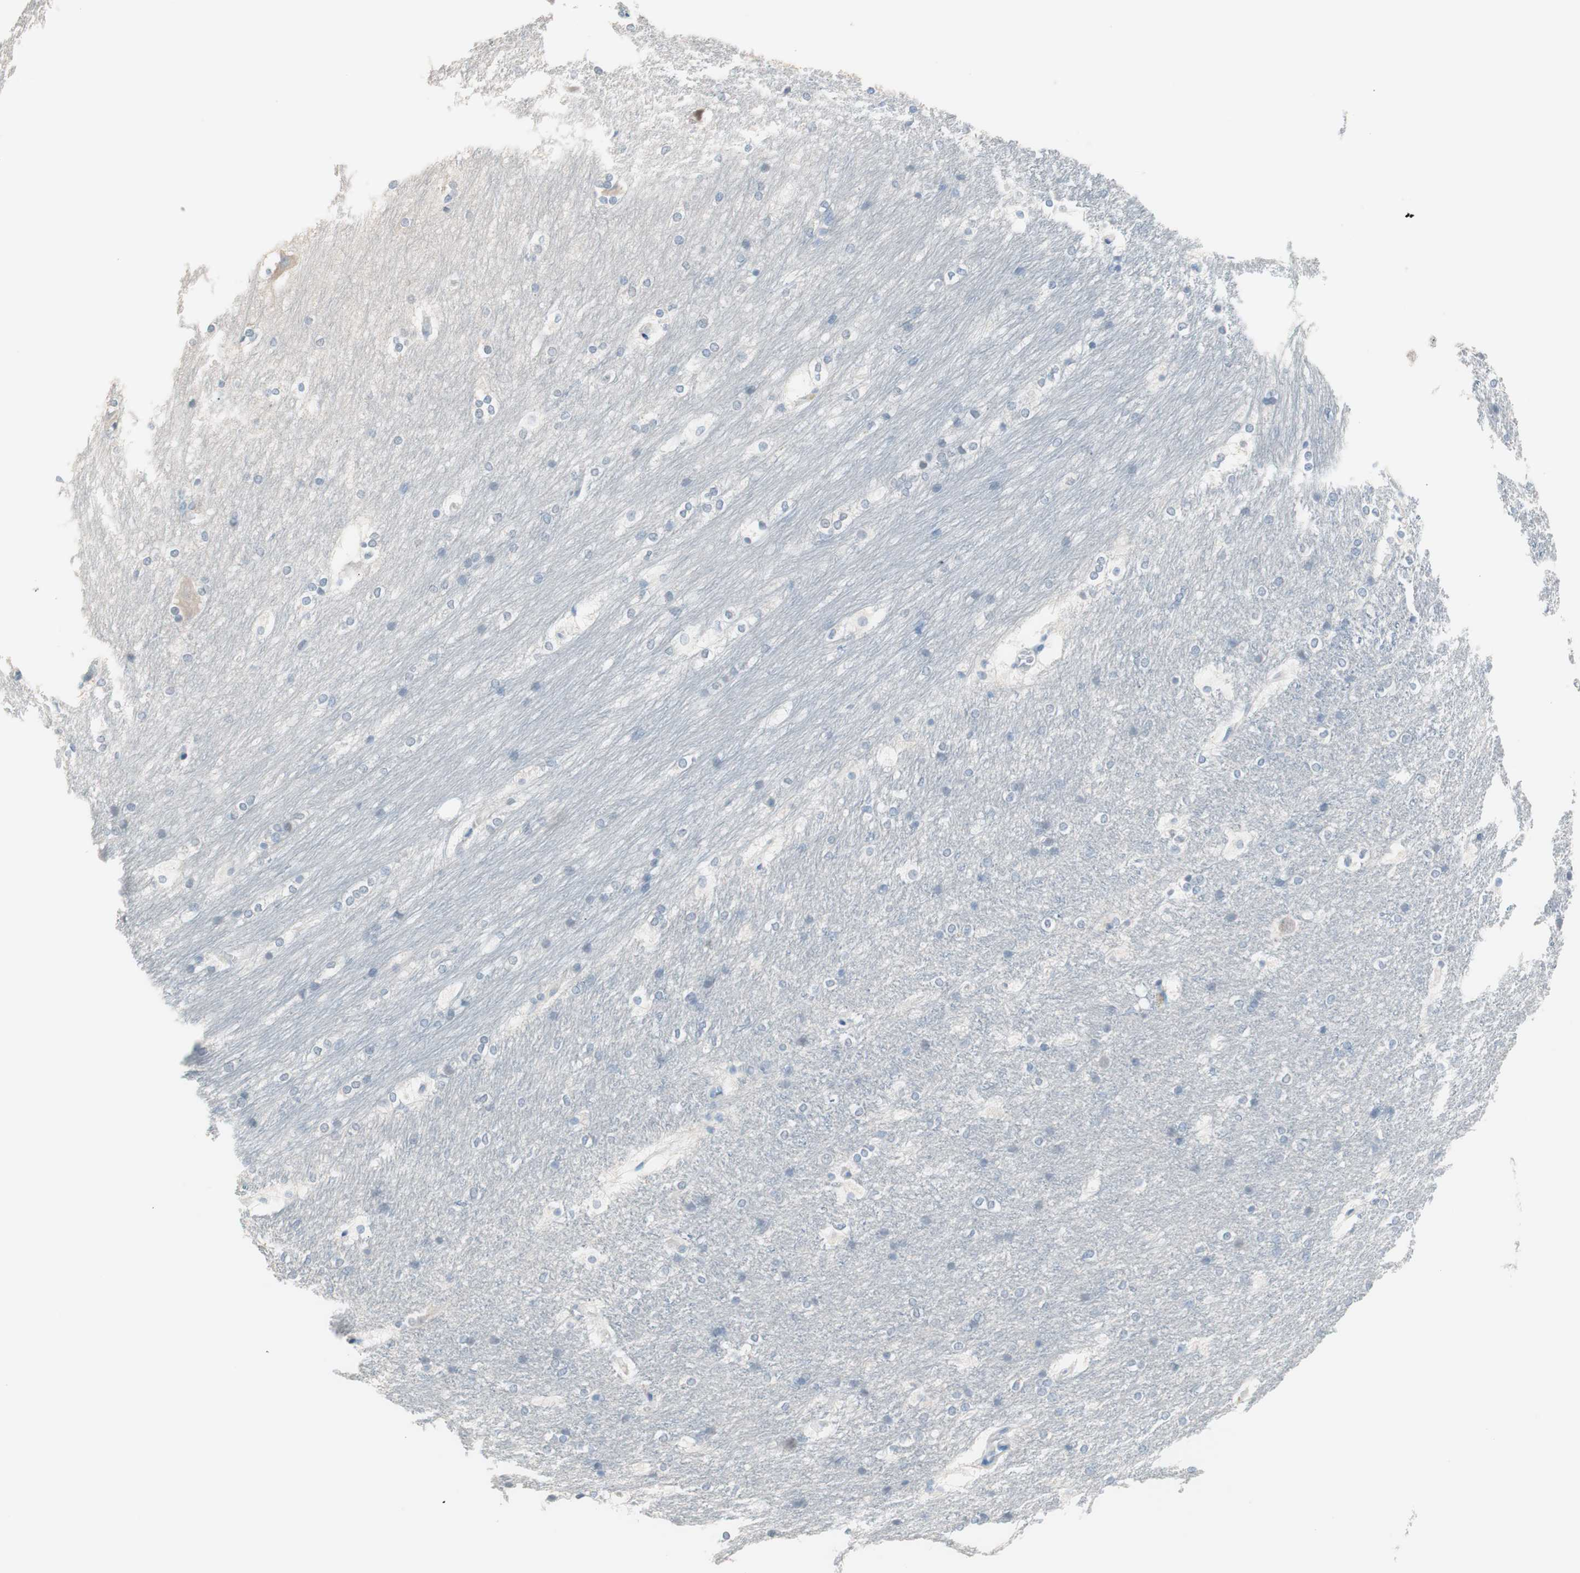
{"staining": {"intensity": "negative", "quantity": "none", "location": "none"}, "tissue": "hippocampus", "cell_type": "Glial cells", "image_type": "normal", "snomed": [{"axis": "morphology", "description": "Normal tissue, NOS"}, {"axis": "topography", "description": "Hippocampus"}], "caption": "This is a photomicrograph of IHC staining of benign hippocampus, which shows no positivity in glial cells.", "gene": "VIL1", "patient": {"sex": "female", "age": 19}}